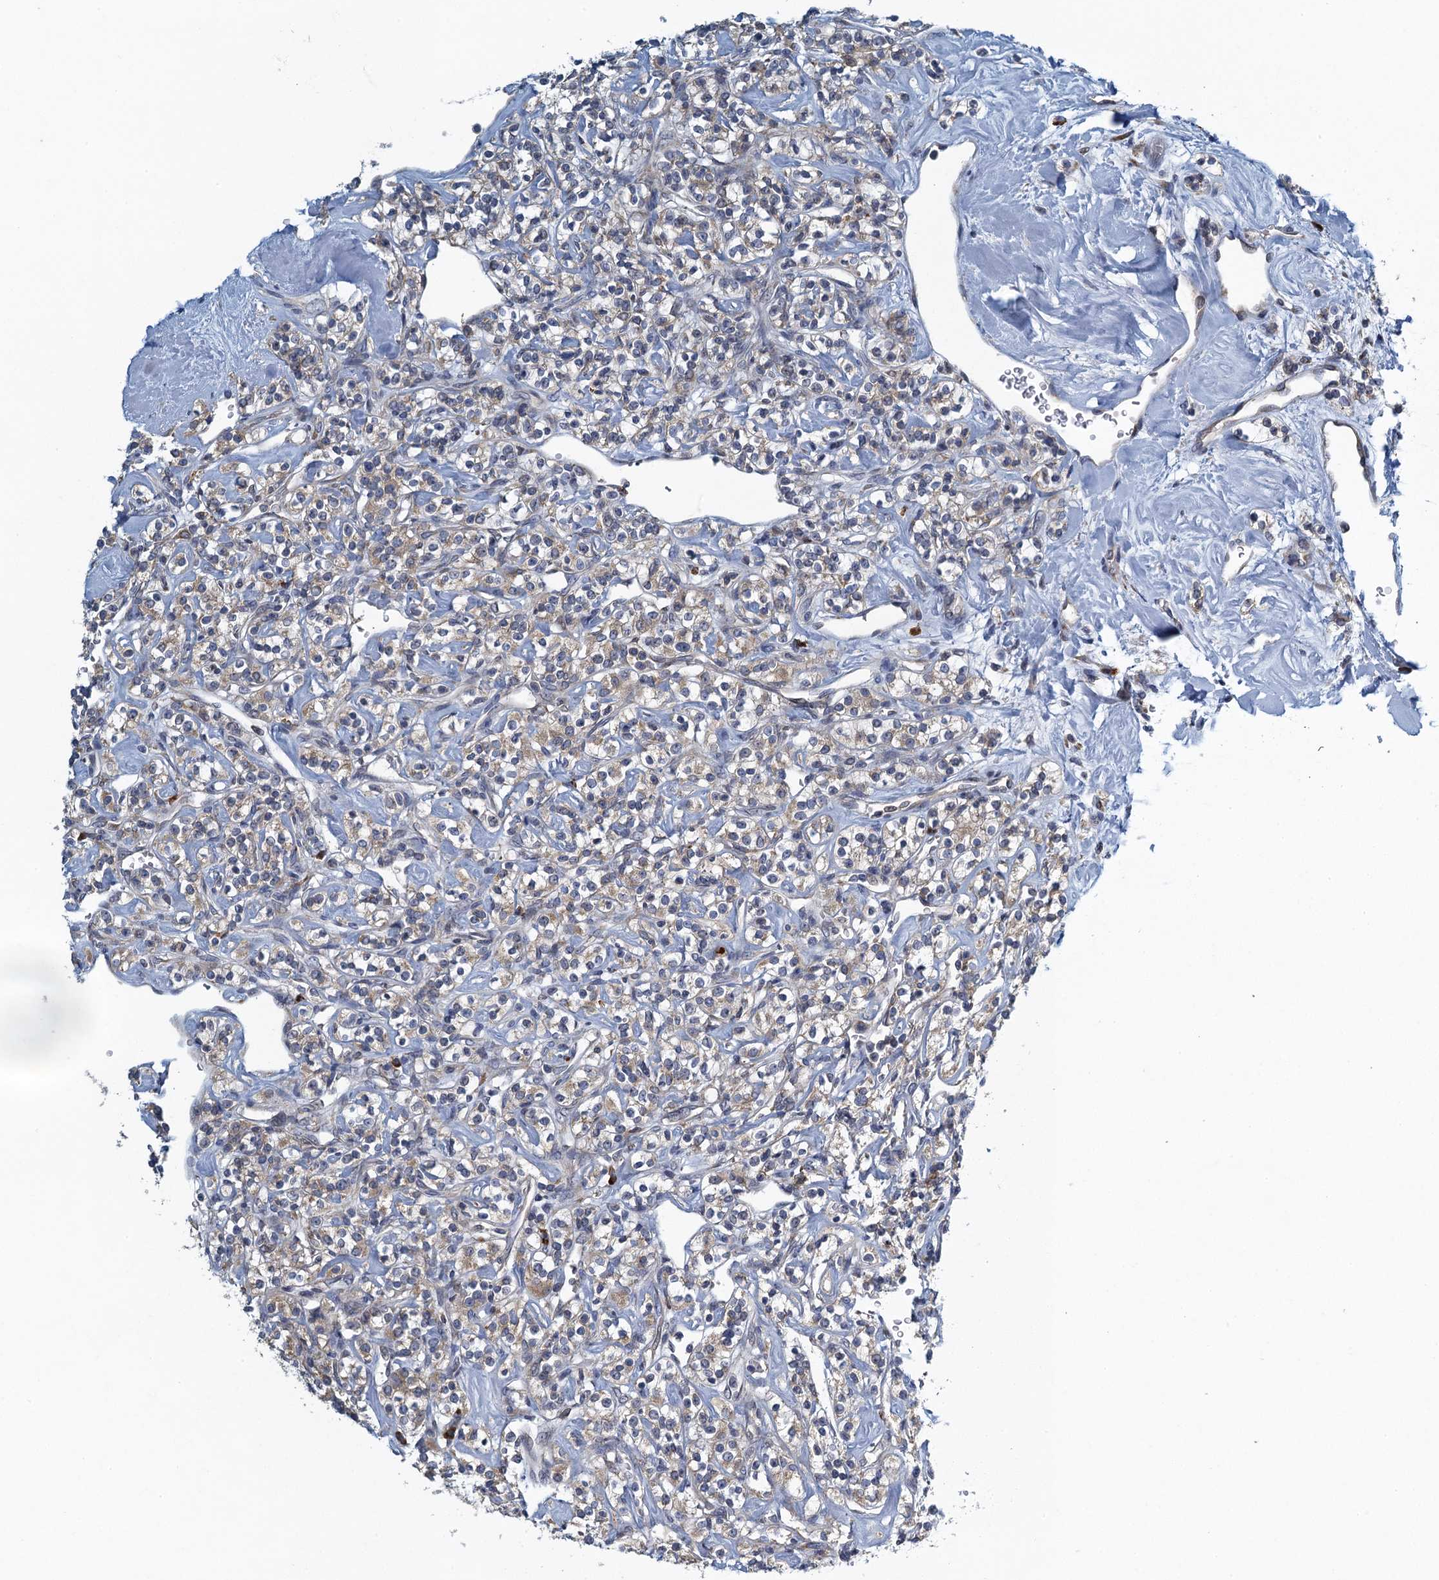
{"staining": {"intensity": "weak", "quantity": ">75%", "location": "cytoplasmic/membranous"}, "tissue": "renal cancer", "cell_type": "Tumor cells", "image_type": "cancer", "snomed": [{"axis": "morphology", "description": "Adenocarcinoma, NOS"}, {"axis": "topography", "description": "Kidney"}], "caption": "Protein expression analysis of human renal cancer reveals weak cytoplasmic/membranous expression in approximately >75% of tumor cells.", "gene": "ALG2", "patient": {"sex": "male", "age": 77}}